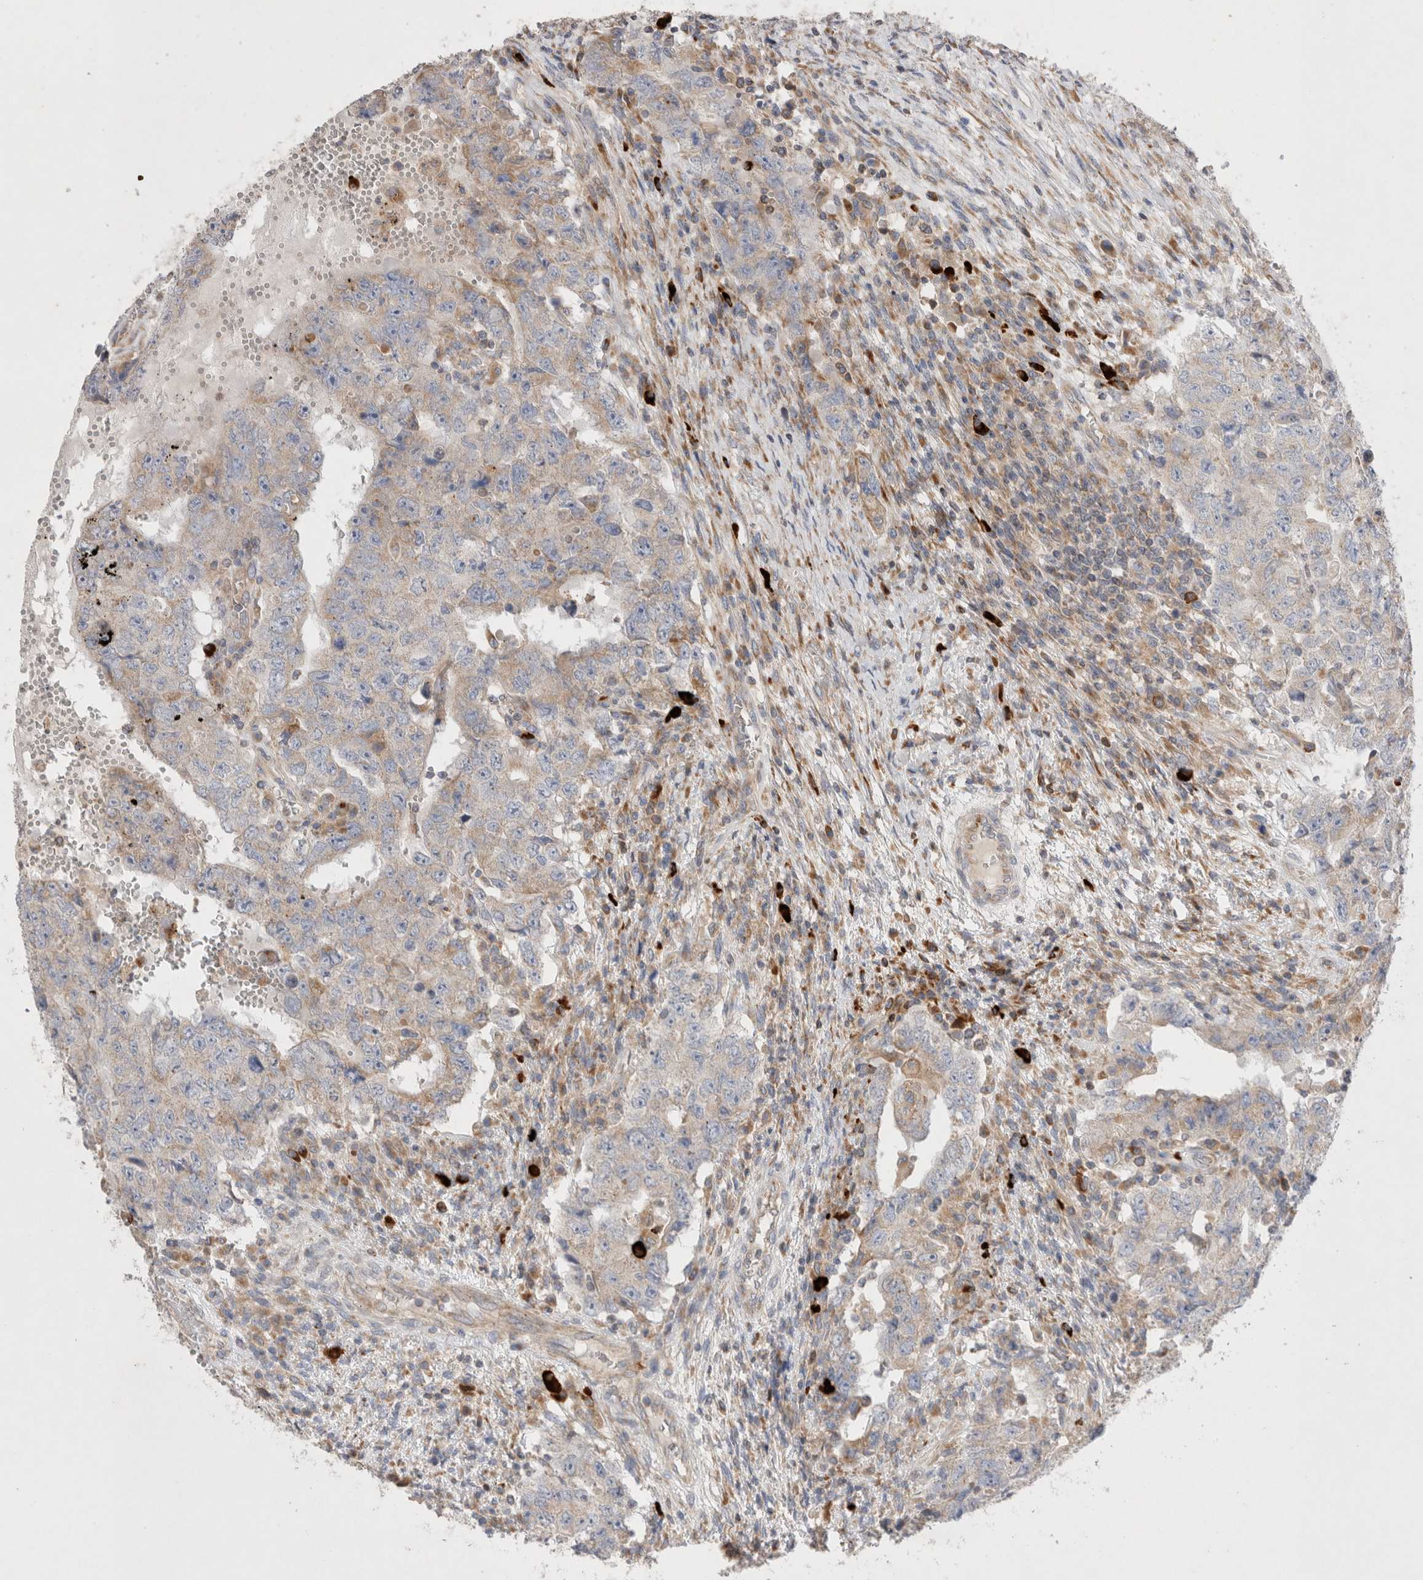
{"staining": {"intensity": "weak", "quantity": "<25%", "location": "cytoplasmic/membranous"}, "tissue": "testis cancer", "cell_type": "Tumor cells", "image_type": "cancer", "snomed": [{"axis": "morphology", "description": "Carcinoma, Embryonal, NOS"}, {"axis": "topography", "description": "Testis"}], "caption": "This is an immunohistochemistry (IHC) image of testis cancer (embryonal carcinoma). There is no positivity in tumor cells.", "gene": "TBC1D16", "patient": {"sex": "male", "age": 26}}